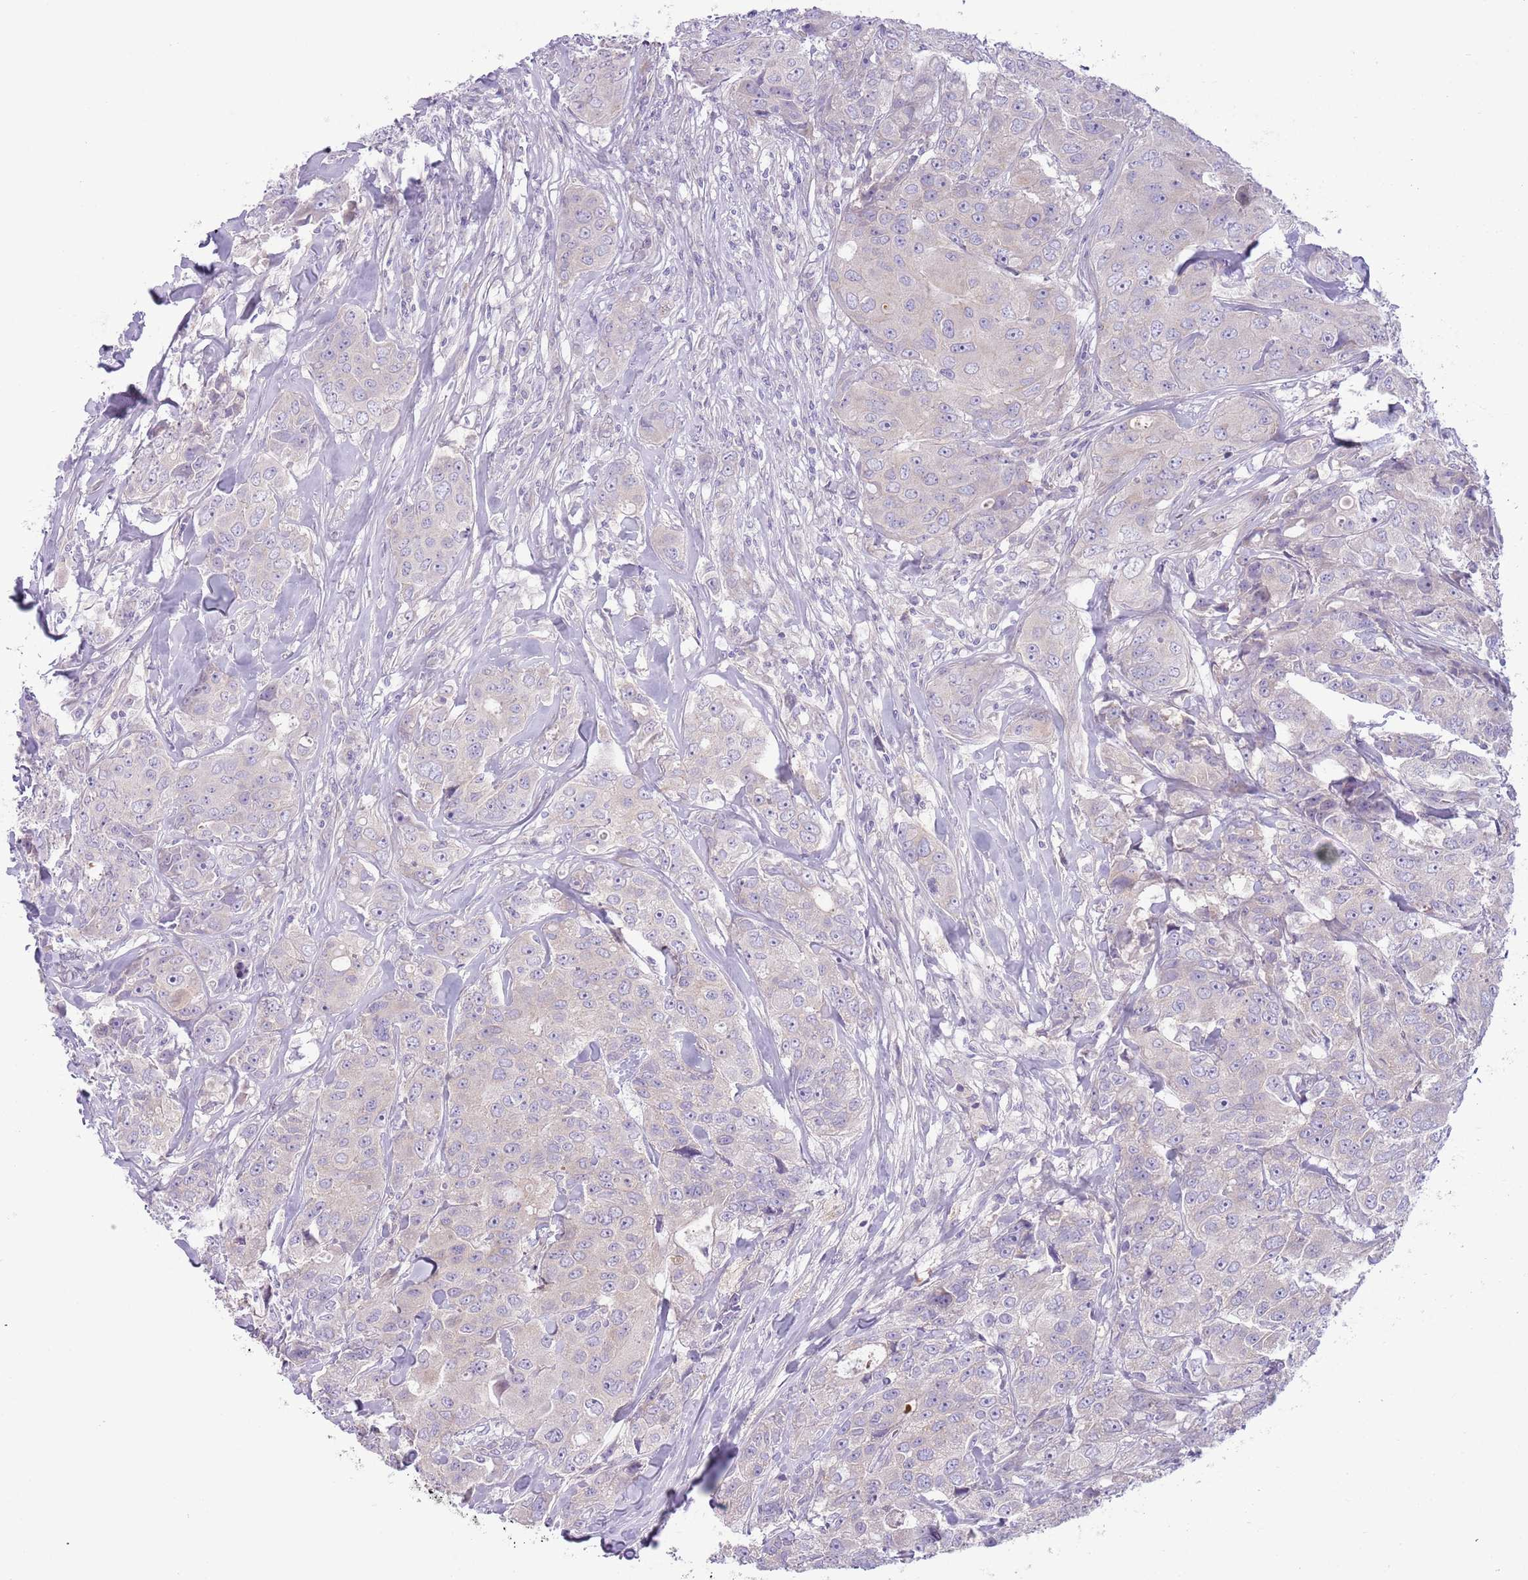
{"staining": {"intensity": "negative", "quantity": "none", "location": "none"}, "tissue": "breast cancer", "cell_type": "Tumor cells", "image_type": "cancer", "snomed": [{"axis": "morphology", "description": "Duct carcinoma"}, {"axis": "topography", "description": "Breast"}], "caption": "This is a micrograph of IHC staining of breast cancer, which shows no expression in tumor cells.", "gene": "CFH", "patient": {"sex": "female", "age": 43}}